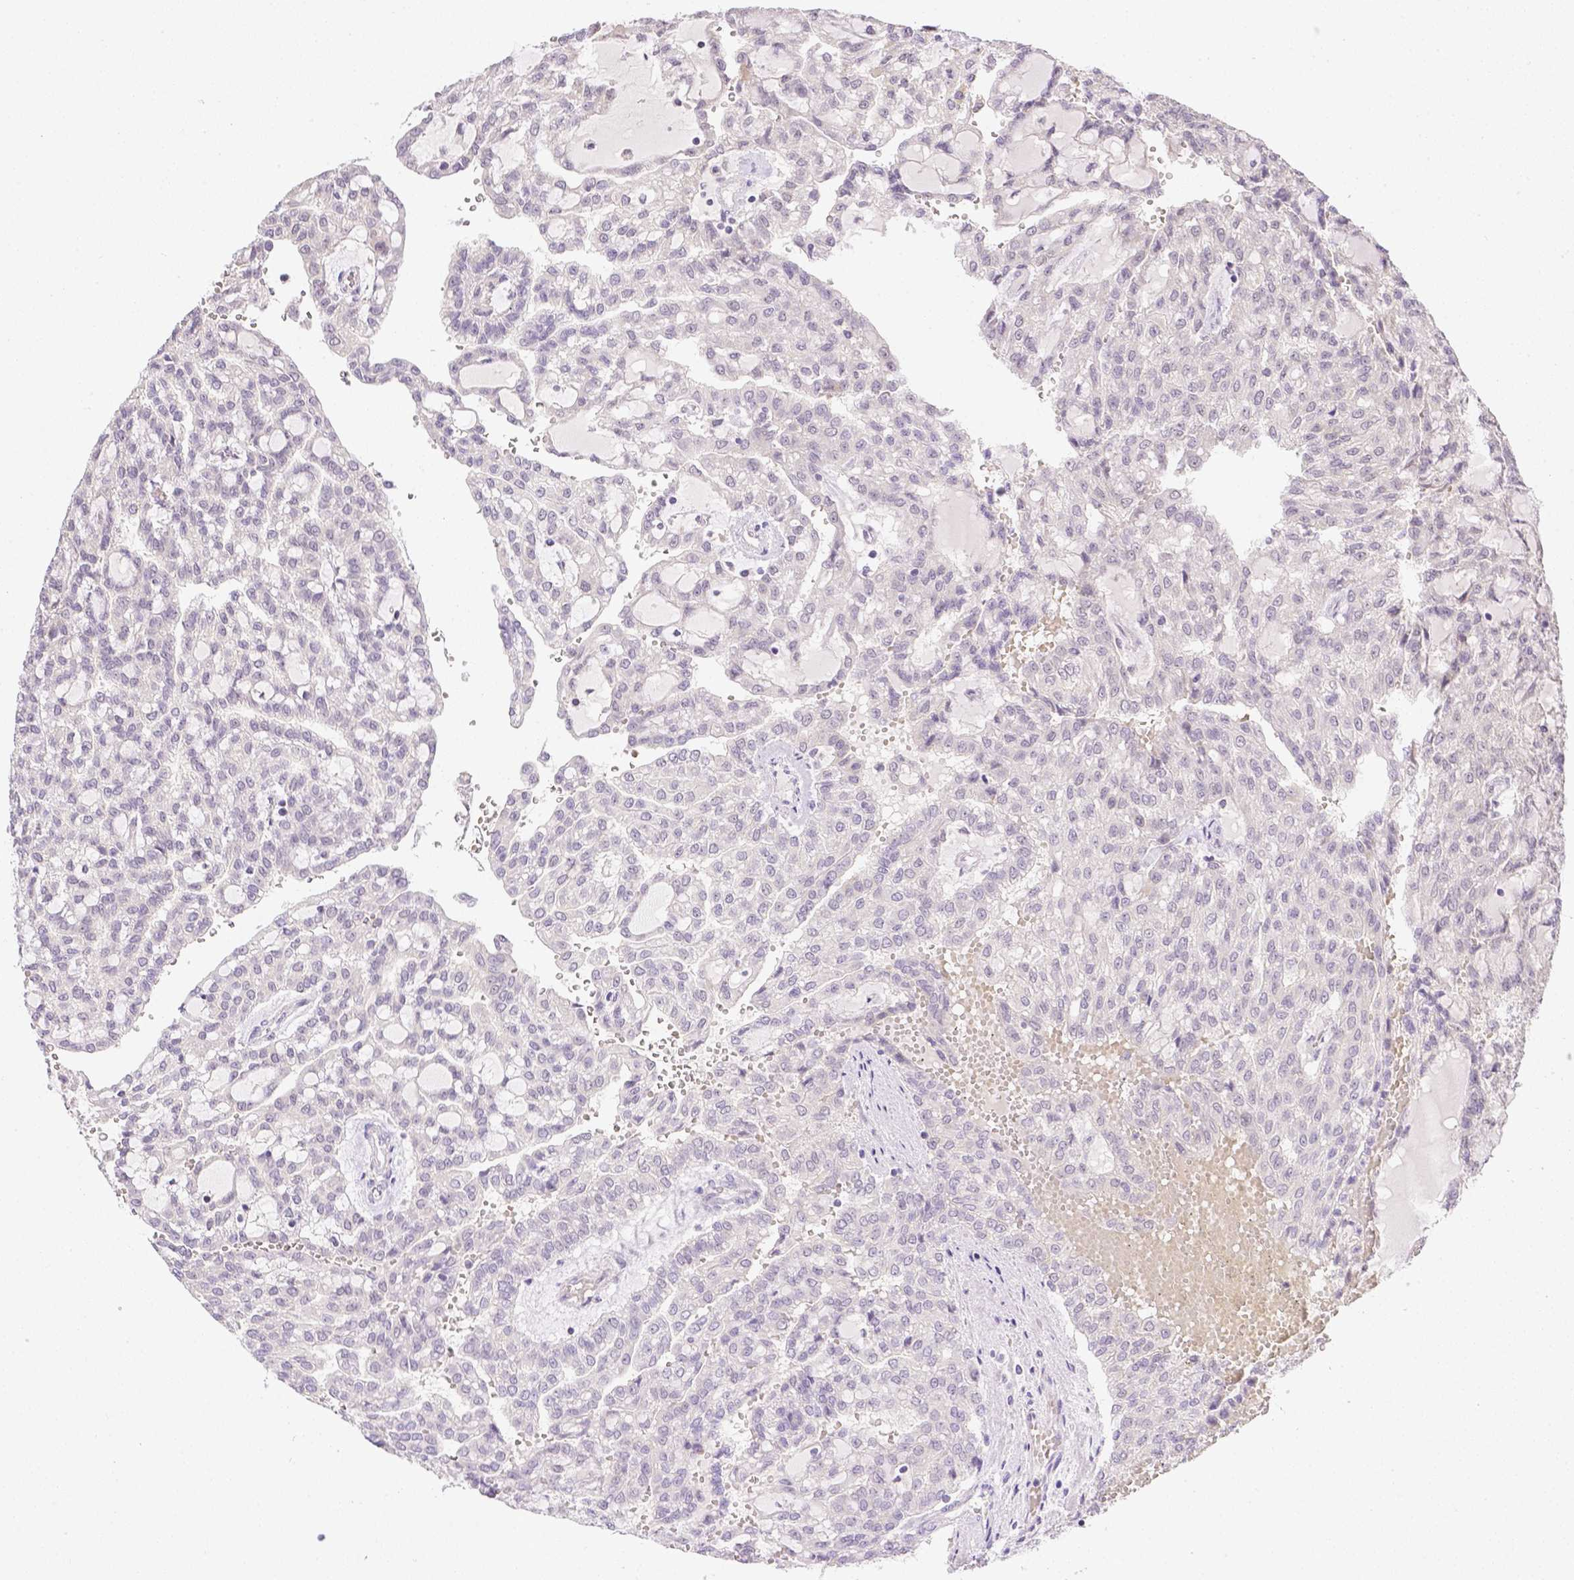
{"staining": {"intensity": "negative", "quantity": "none", "location": "none"}, "tissue": "renal cancer", "cell_type": "Tumor cells", "image_type": "cancer", "snomed": [{"axis": "morphology", "description": "Adenocarcinoma, NOS"}, {"axis": "topography", "description": "Kidney"}], "caption": "Immunohistochemical staining of renal cancer reveals no significant staining in tumor cells.", "gene": "ZNF280B", "patient": {"sex": "male", "age": 63}}